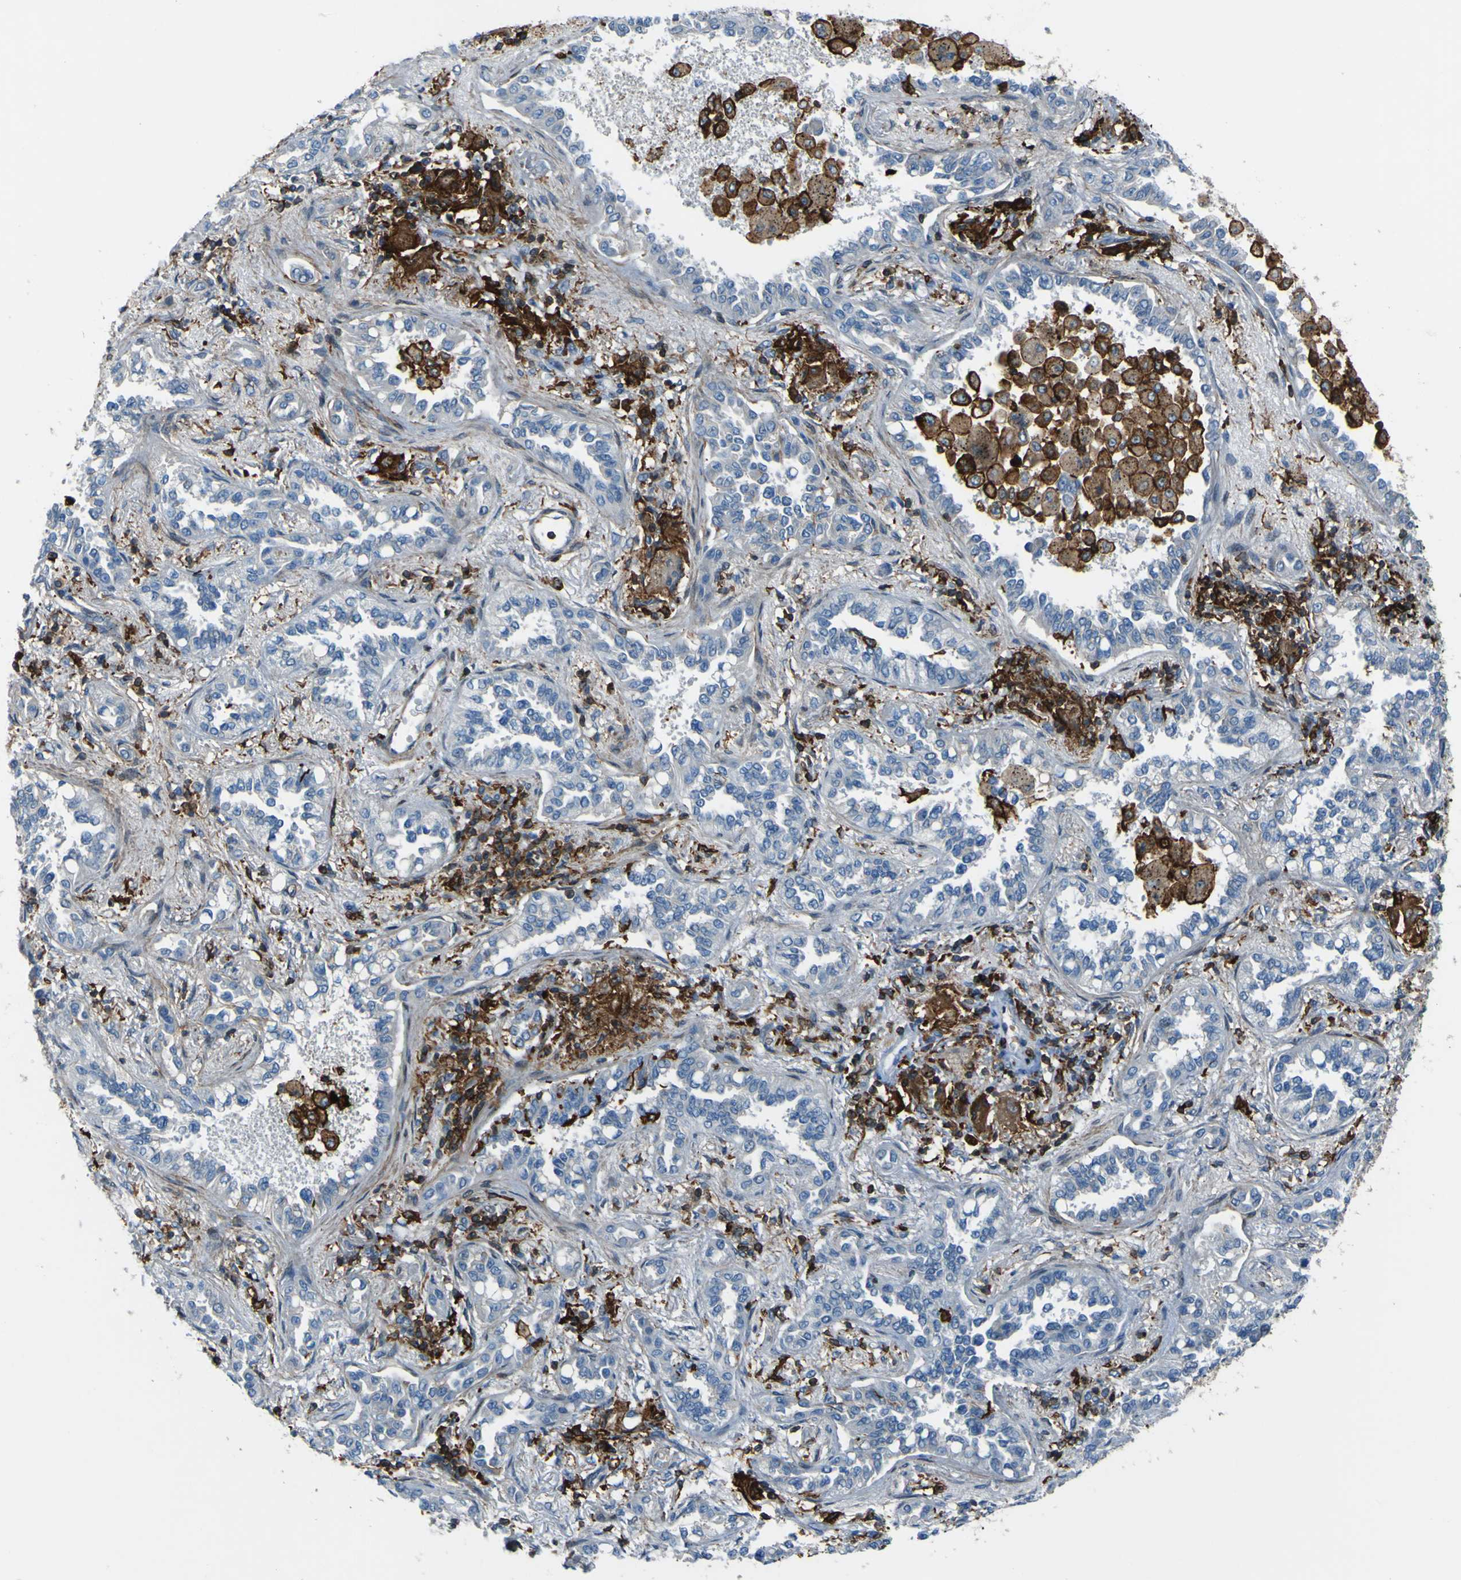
{"staining": {"intensity": "negative", "quantity": "none", "location": "none"}, "tissue": "lung cancer", "cell_type": "Tumor cells", "image_type": "cancer", "snomed": [{"axis": "morphology", "description": "Normal tissue, NOS"}, {"axis": "morphology", "description": "Adenocarcinoma, NOS"}, {"axis": "topography", "description": "Lung"}], "caption": "Tumor cells are negative for brown protein staining in lung adenocarcinoma.", "gene": "PCDHB5", "patient": {"sex": "male", "age": 59}}